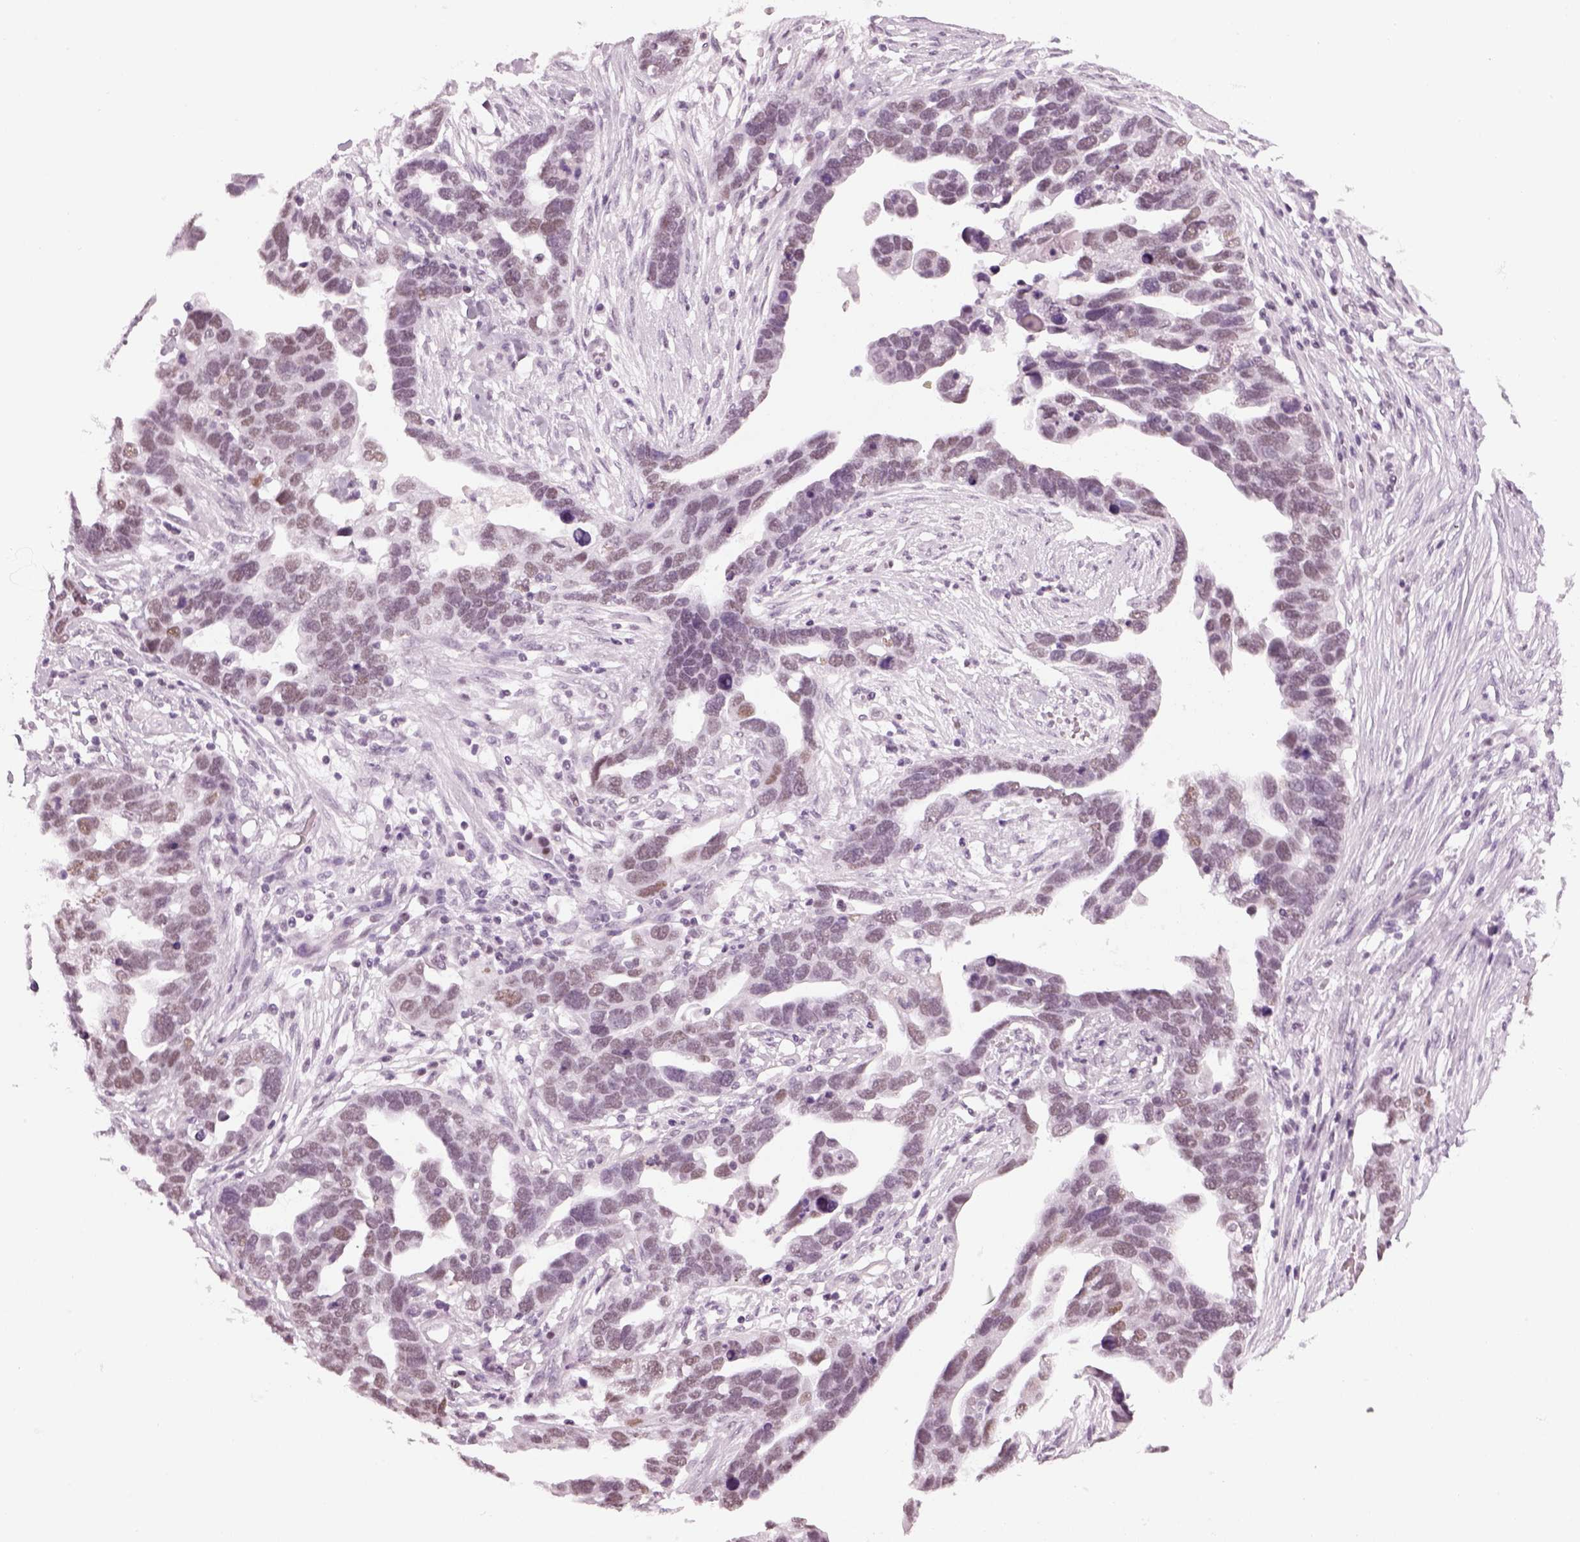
{"staining": {"intensity": "weak", "quantity": "<25%", "location": "nuclear"}, "tissue": "ovarian cancer", "cell_type": "Tumor cells", "image_type": "cancer", "snomed": [{"axis": "morphology", "description": "Cystadenocarcinoma, serous, NOS"}, {"axis": "topography", "description": "Ovary"}], "caption": "Immunohistochemical staining of human ovarian cancer (serous cystadenocarcinoma) reveals no significant staining in tumor cells. Brightfield microscopy of immunohistochemistry stained with DAB (3,3'-diaminobenzidine) (brown) and hematoxylin (blue), captured at high magnification.", "gene": "KCNG2", "patient": {"sex": "female", "age": 54}}